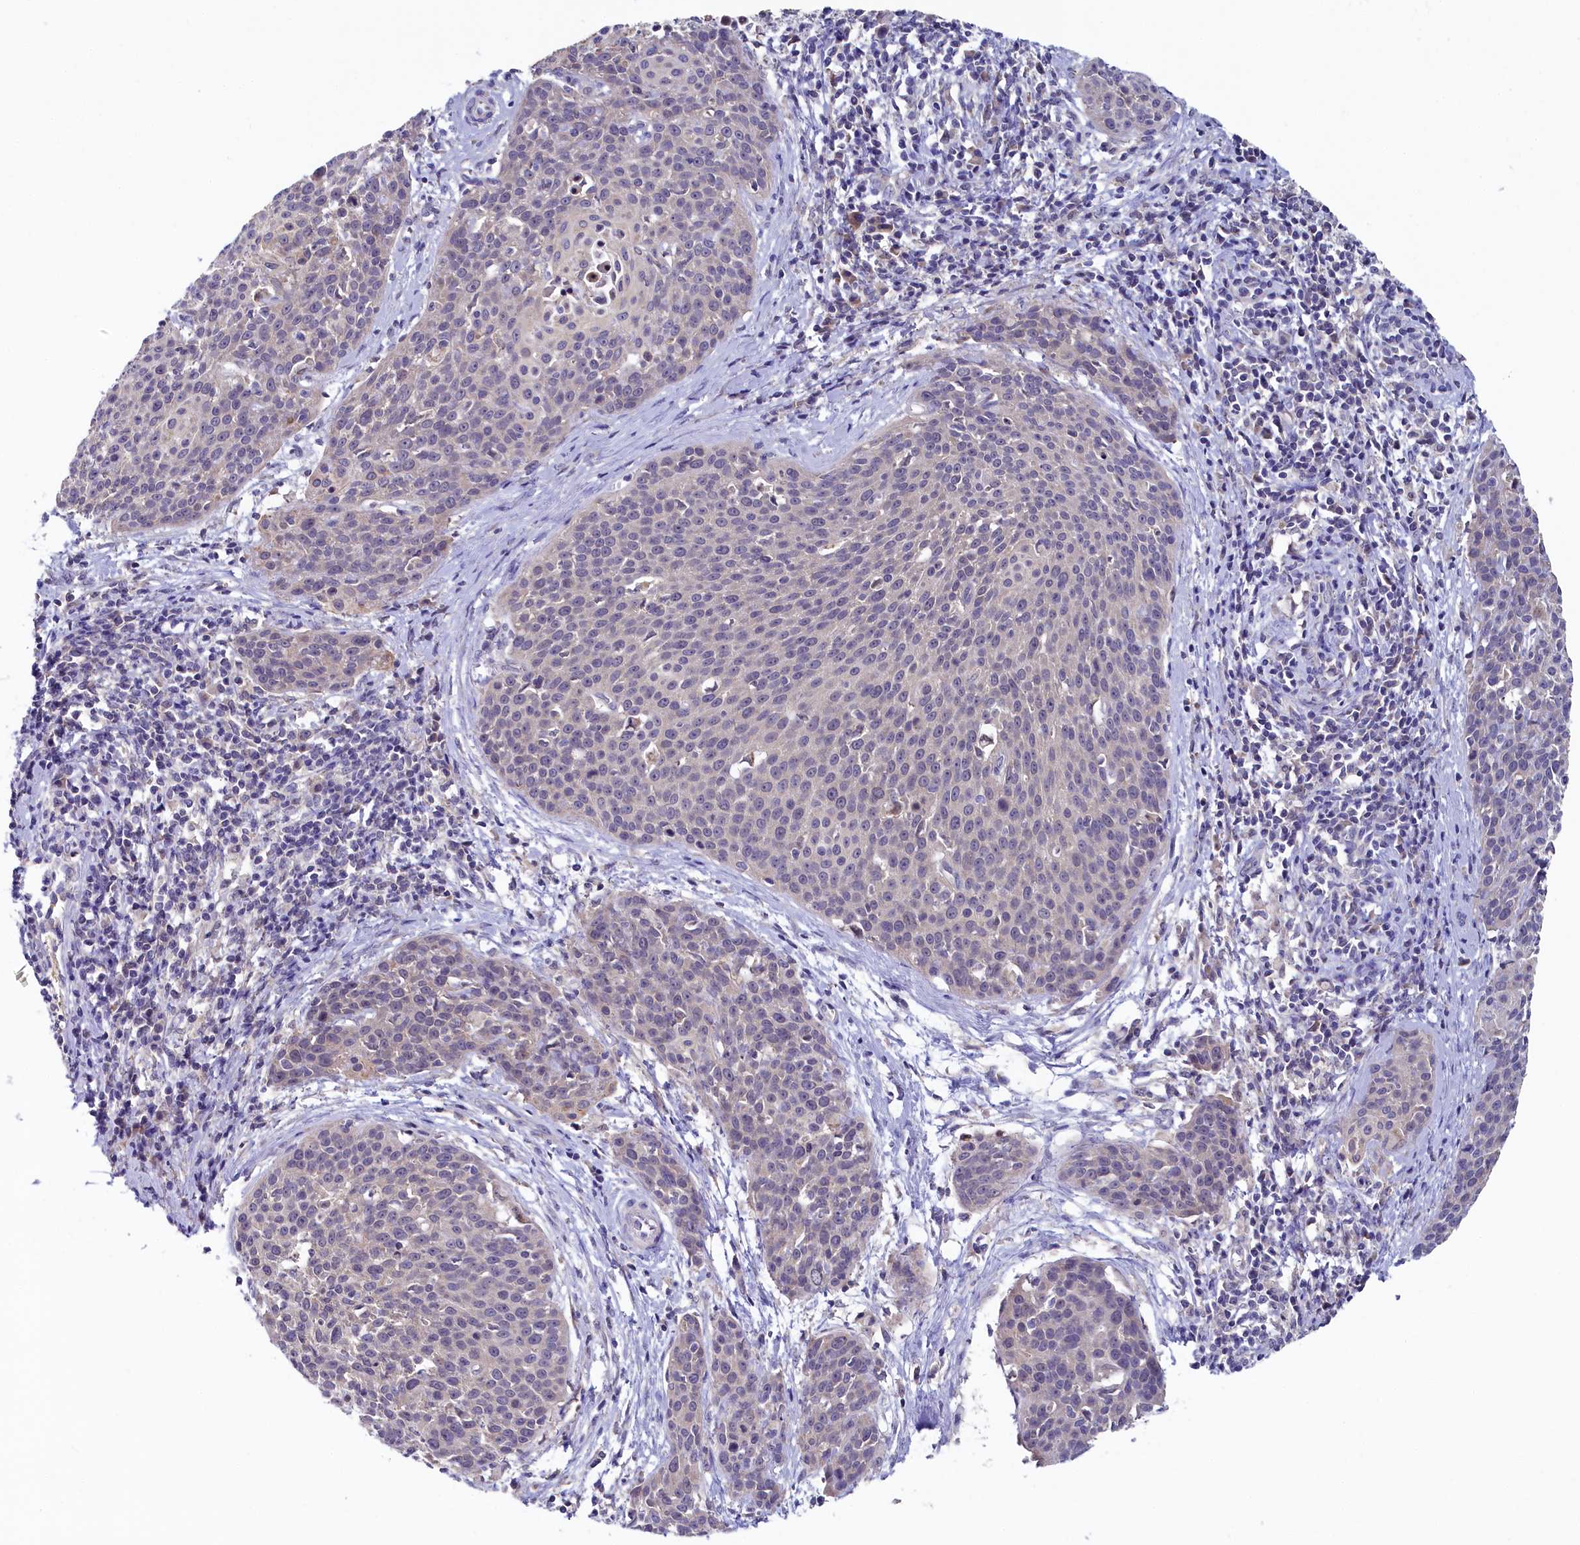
{"staining": {"intensity": "negative", "quantity": "none", "location": "none"}, "tissue": "cervical cancer", "cell_type": "Tumor cells", "image_type": "cancer", "snomed": [{"axis": "morphology", "description": "Squamous cell carcinoma, NOS"}, {"axis": "topography", "description": "Cervix"}], "caption": "Immunohistochemistry (IHC) image of human cervical cancer stained for a protein (brown), which demonstrates no expression in tumor cells. Brightfield microscopy of IHC stained with DAB (3,3'-diaminobenzidine) (brown) and hematoxylin (blue), captured at high magnification.", "gene": "SPINK9", "patient": {"sex": "female", "age": 38}}